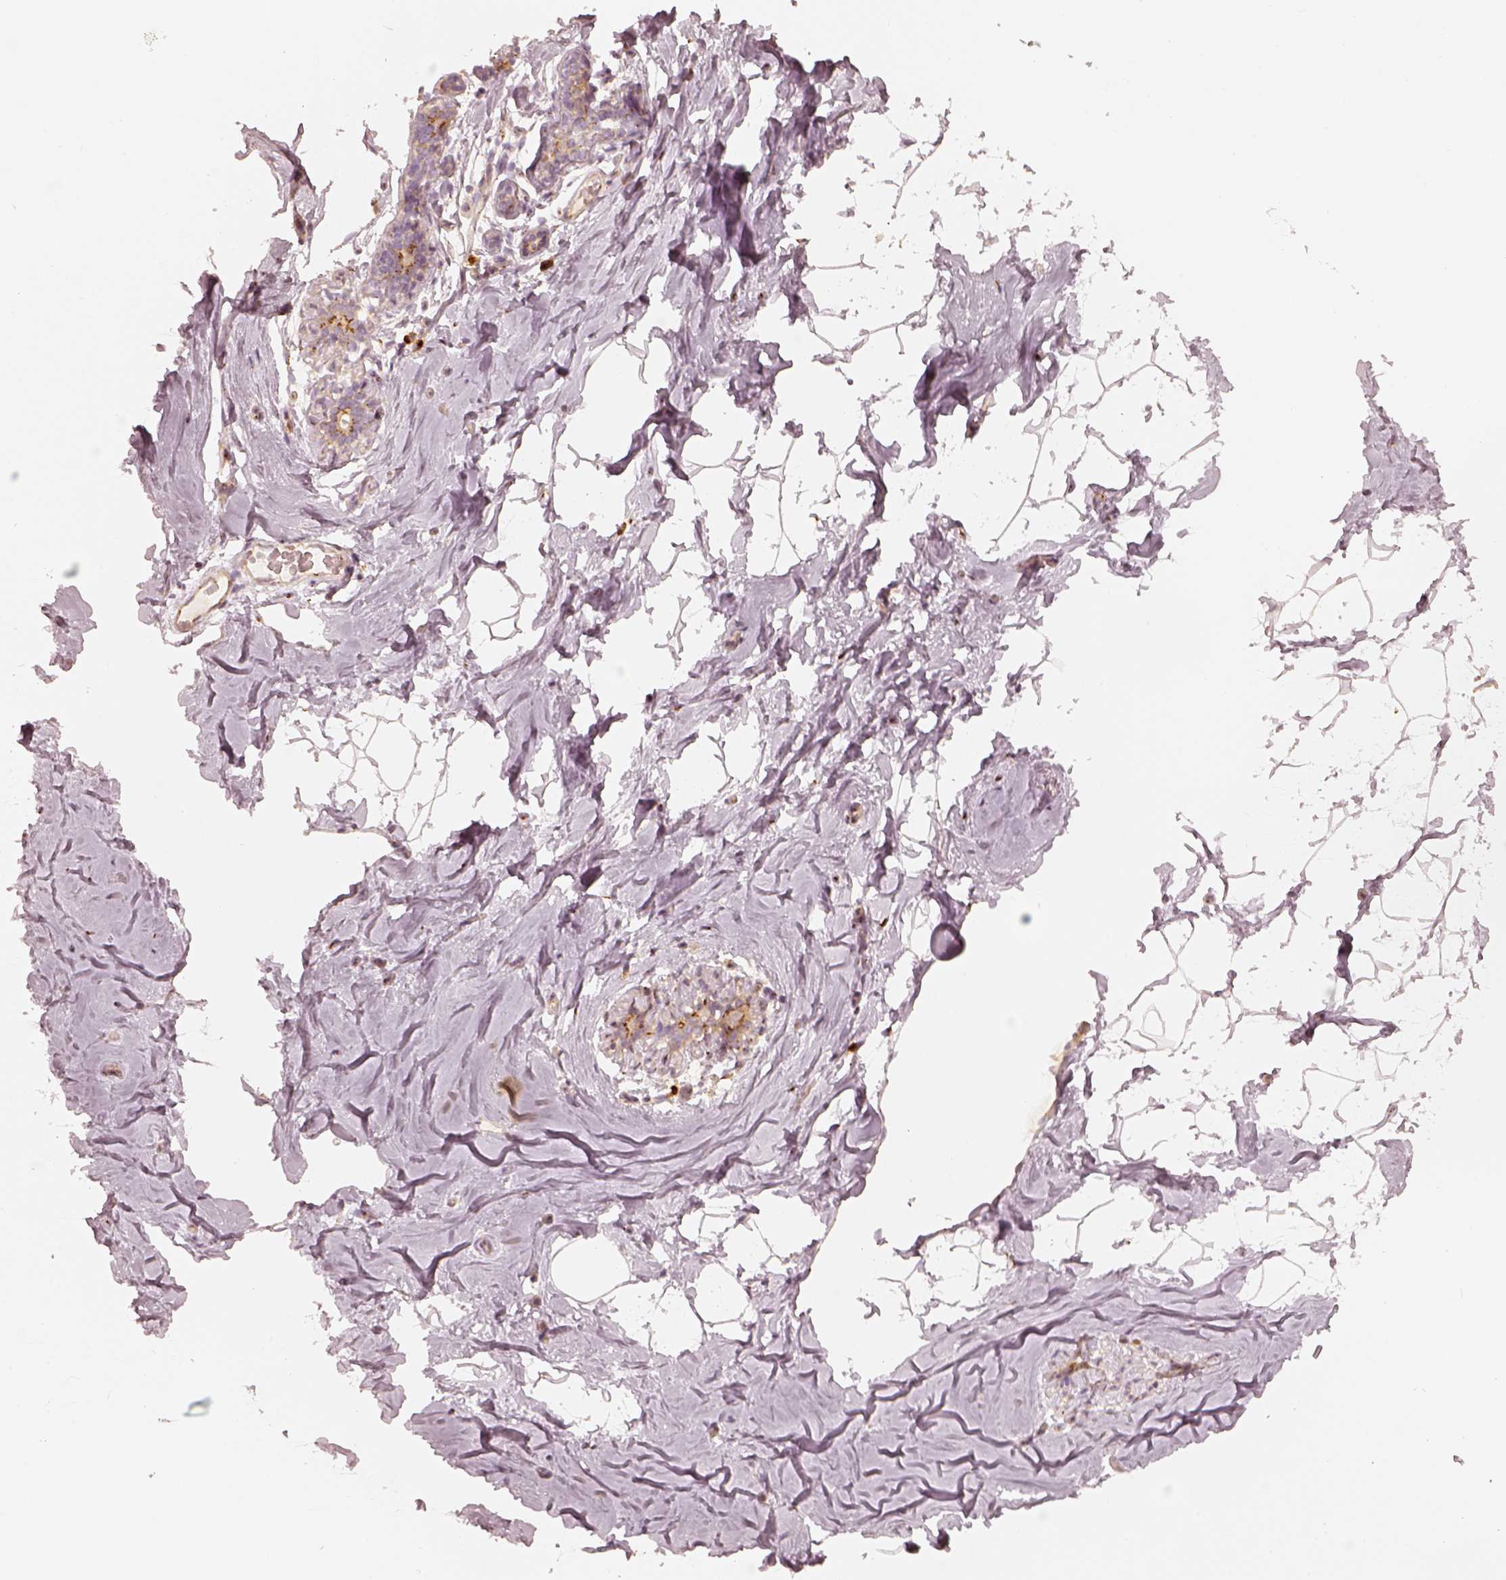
{"staining": {"intensity": "negative", "quantity": "none", "location": "none"}, "tissue": "breast", "cell_type": "Adipocytes", "image_type": "normal", "snomed": [{"axis": "morphology", "description": "Normal tissue, NOS"}, {"axis": "topography", "description": "Breast"}], "caption": "Photomicrograph shows no protein staining in adipocytes of unremarkable breast.", "gene": "GORASP2", "patient": {"sex": "female", "age": 32}}